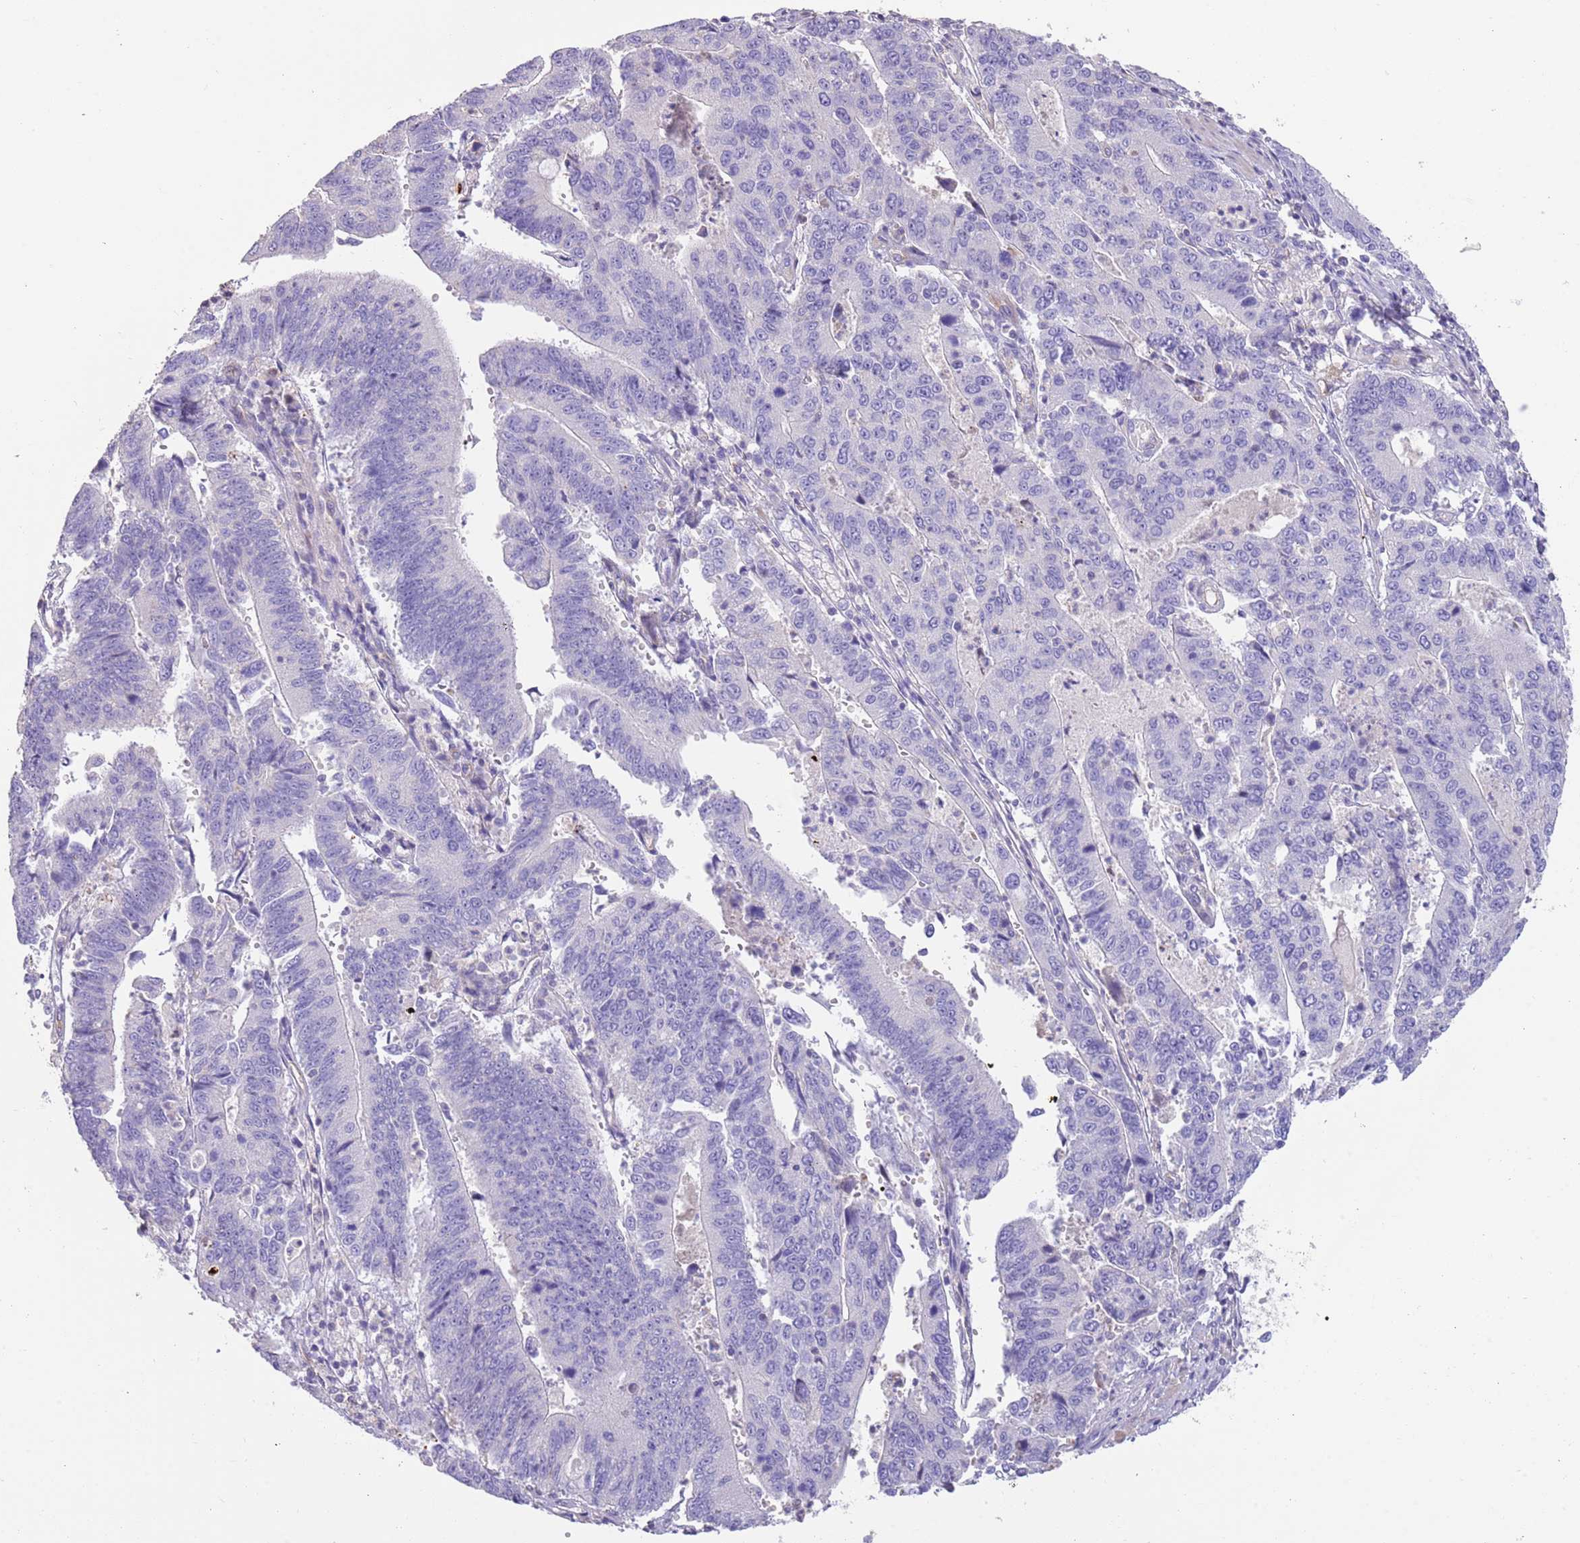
{"staining": {"intensity": "negative", "quantity": "none", "location": "none"}, "tissue": "stomach cancer", "cell_type": "Tumor cells", "image_type": "cancer", "snomed": [{"axis": "morphology", "description": "Adenocarcinoma, NOS"}, {"axis": "topography", "description": "Stomach"}], "caption": "Tumor cells are negative for protein expression in human stomach adenocarcinoma.", "gene": "SFTPA1", "patient": {"sex": "male", "age": 59}}